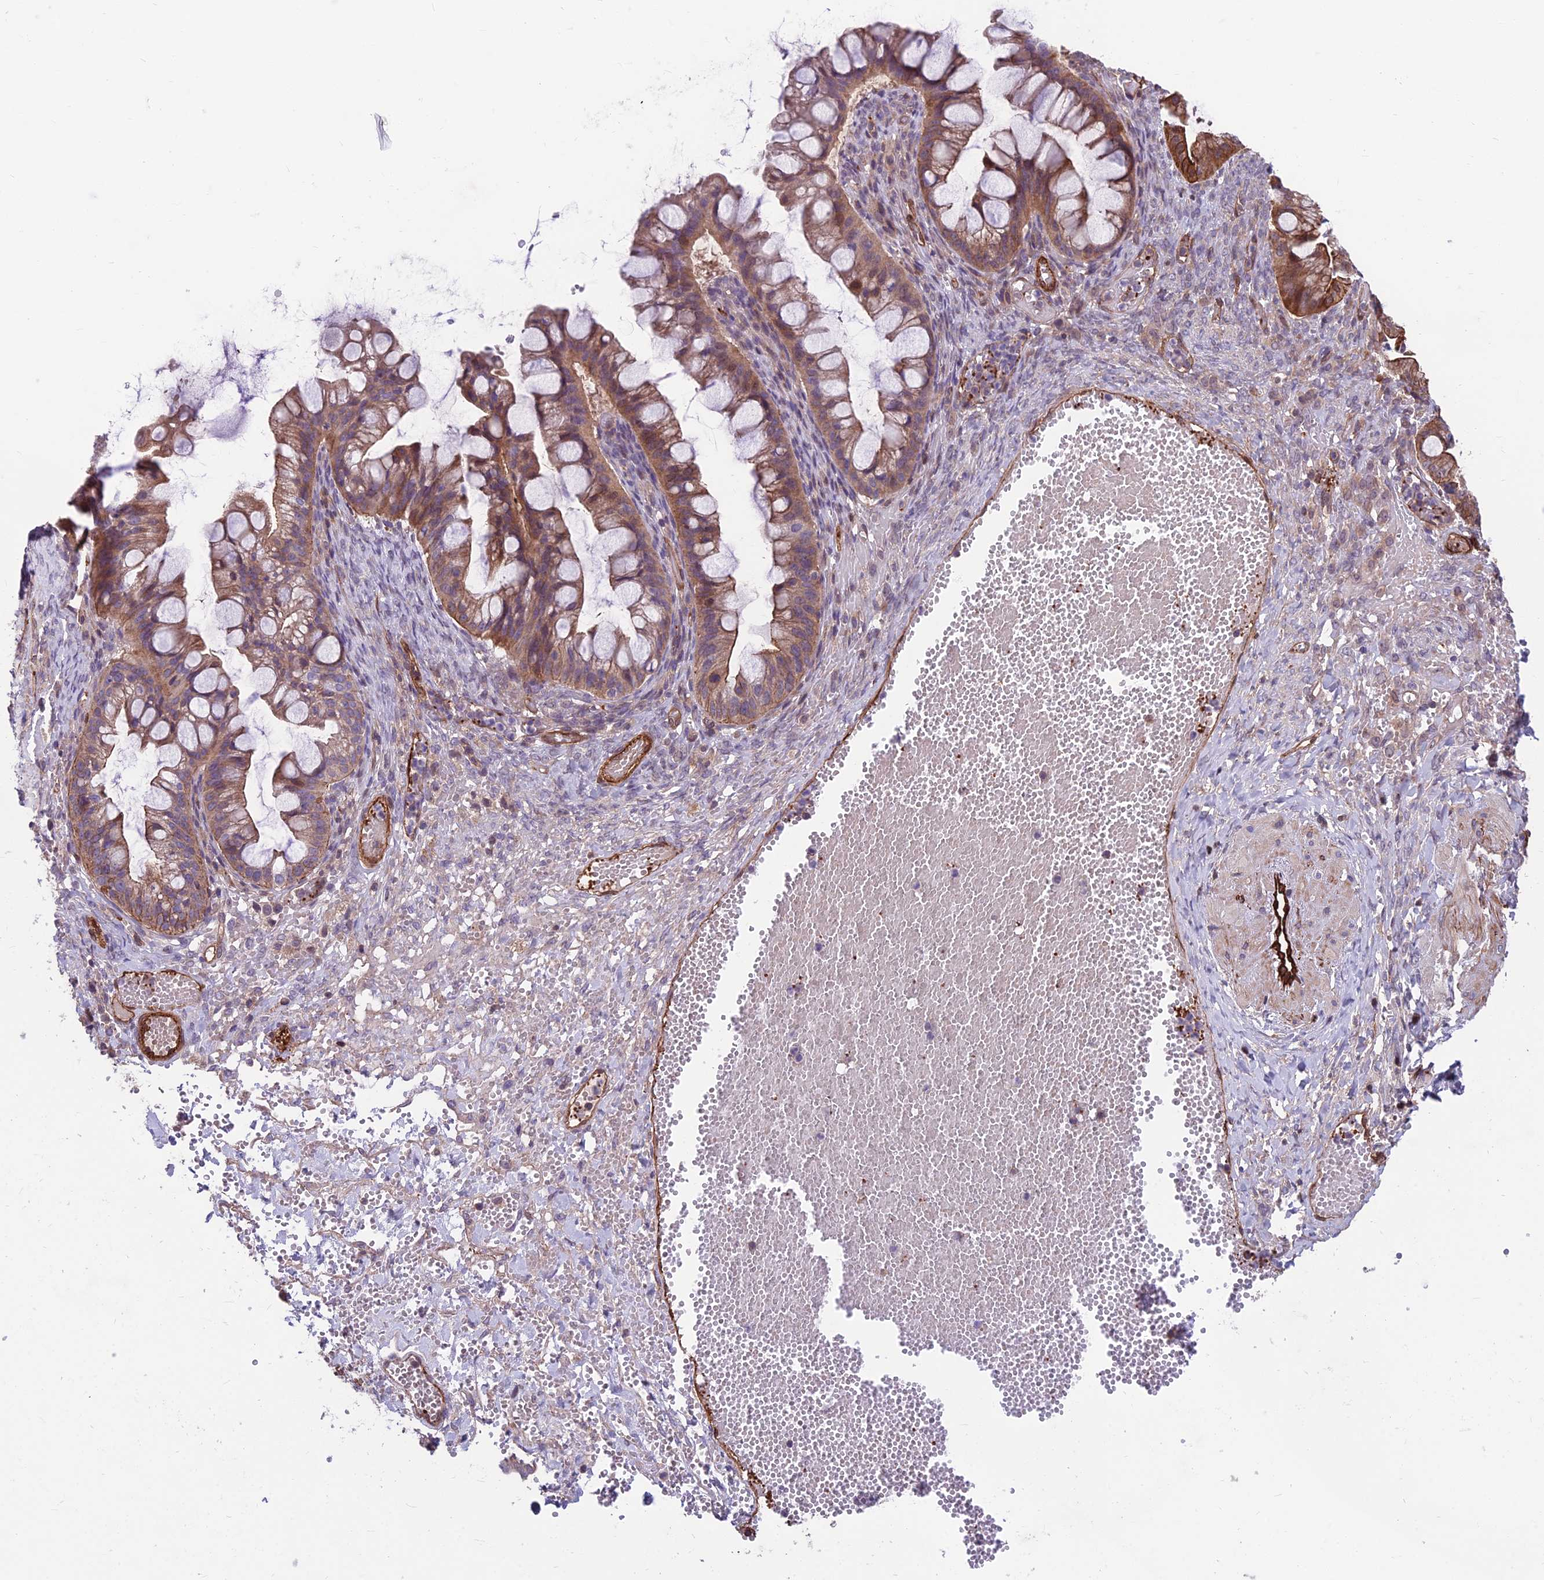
{"staining": {"intensity": "moderate", "quantity": ">75%", "location": "cytoplasmic/membranous"}, "tissue": "ovarian cancer", "cell_type": "Tumor cells", "image_type": "cancer", "snomed": [{"axis": "morphology", "description": "Cystadenocarcinoma, mucinous, NOS"}, {"axis": "topography", "description": "Ovary"}], "caption": "A brown stain highlights moderate cytoplasmic/membranous positivity of a protein in ovarian cancer tumor cells.", "gene": "RTN4RL1", "patient": {"sex": "female", "age": 73}}